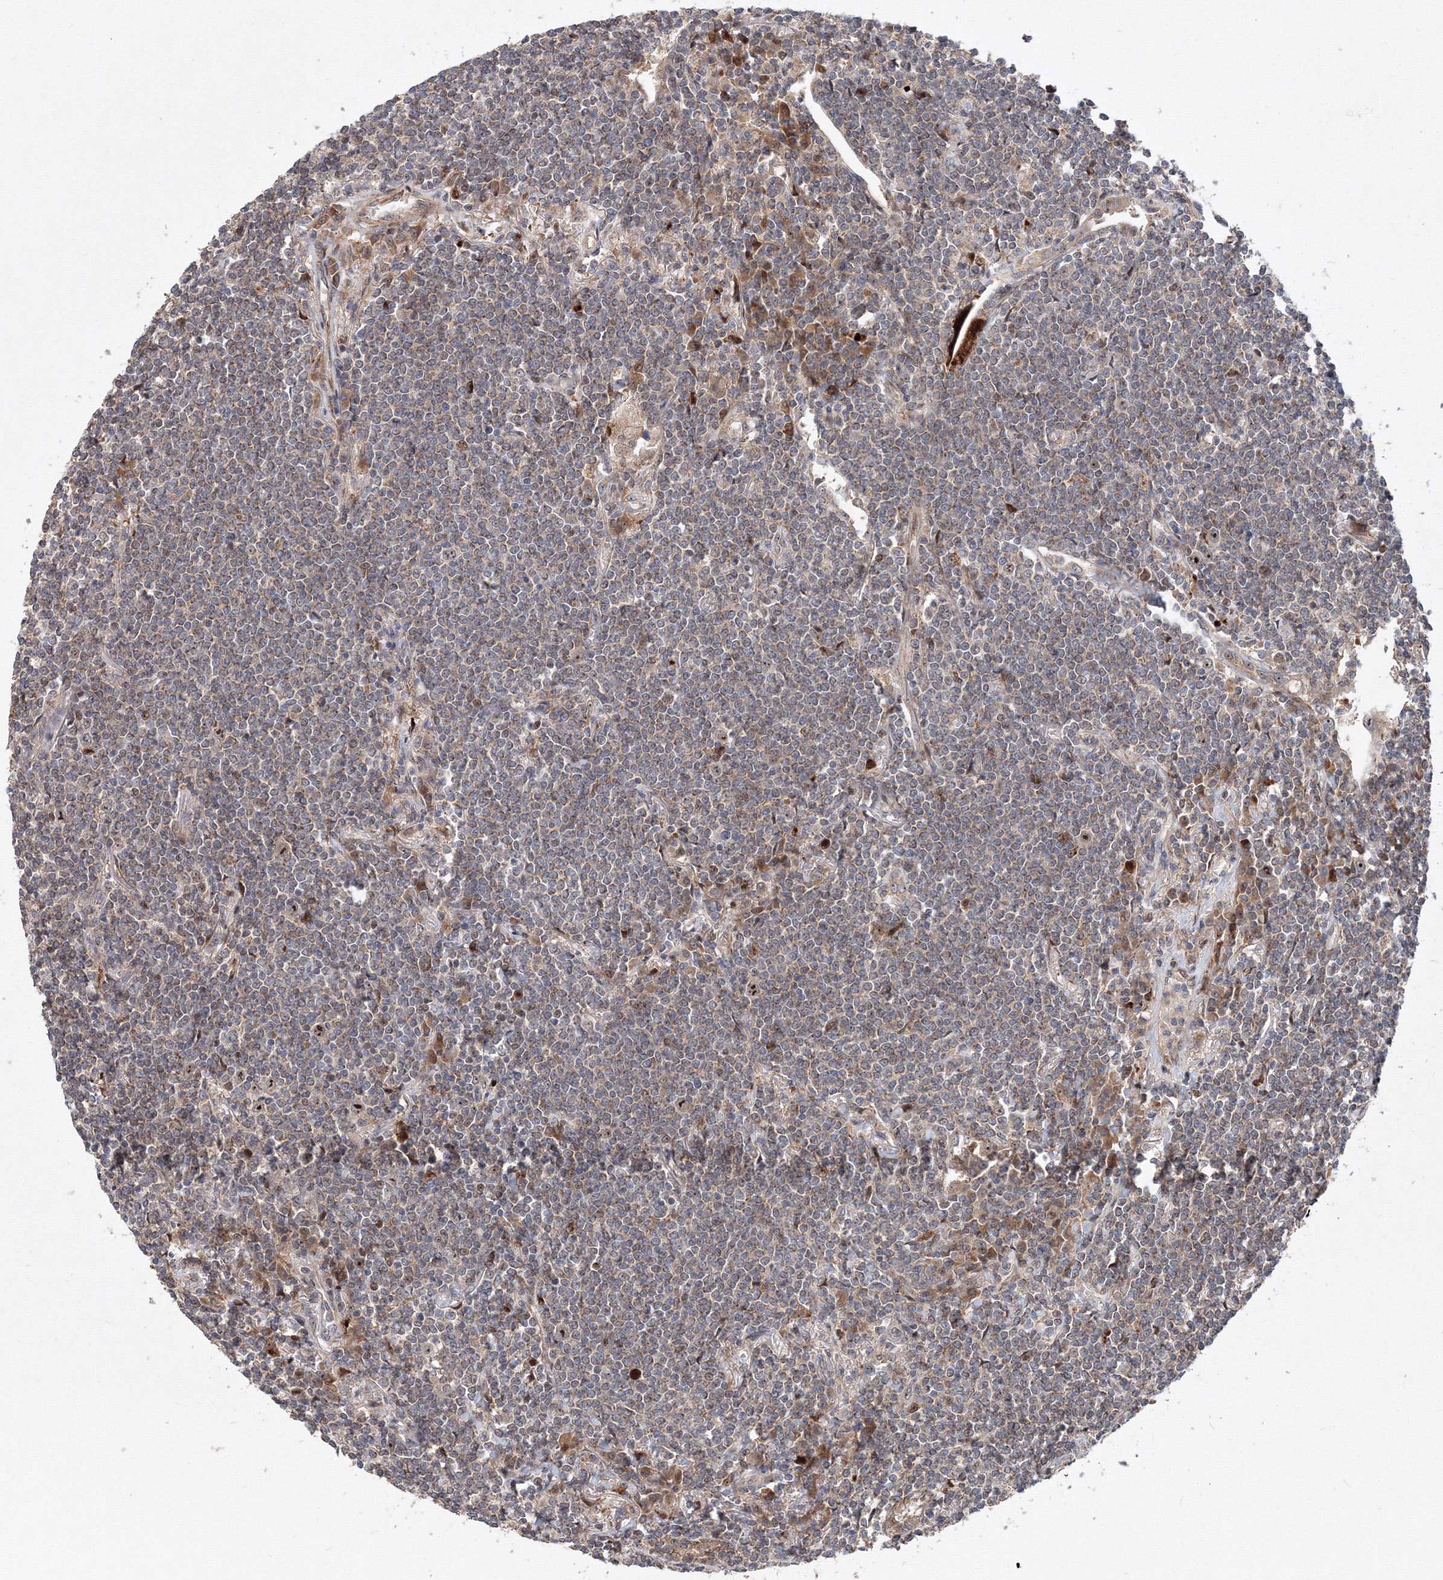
{"staining": {"intensity": "weak", "quantity": "25%-75%", "location": "cytoplasmic/membranous"}, "tissue": "lymphoma", "cell_type": "Tumor cells", "image_type": "cancer", "snomed": [{"axis": "morphology", "description": "Malignant lymphoma, non-Hodgkin's type, Low grade"}, {"axis": "topography", "description": "Lung"}], "caption": "Immunohistochemical staining of malignant lymphoma, non-Hodgkin's type (low-grade) displays low levels of weak cytoplasmic/membranous expression in about 25%-75% of tumor cells.", "gene": "ANKAR", "patient": {"sex": "female", "age": 71}}